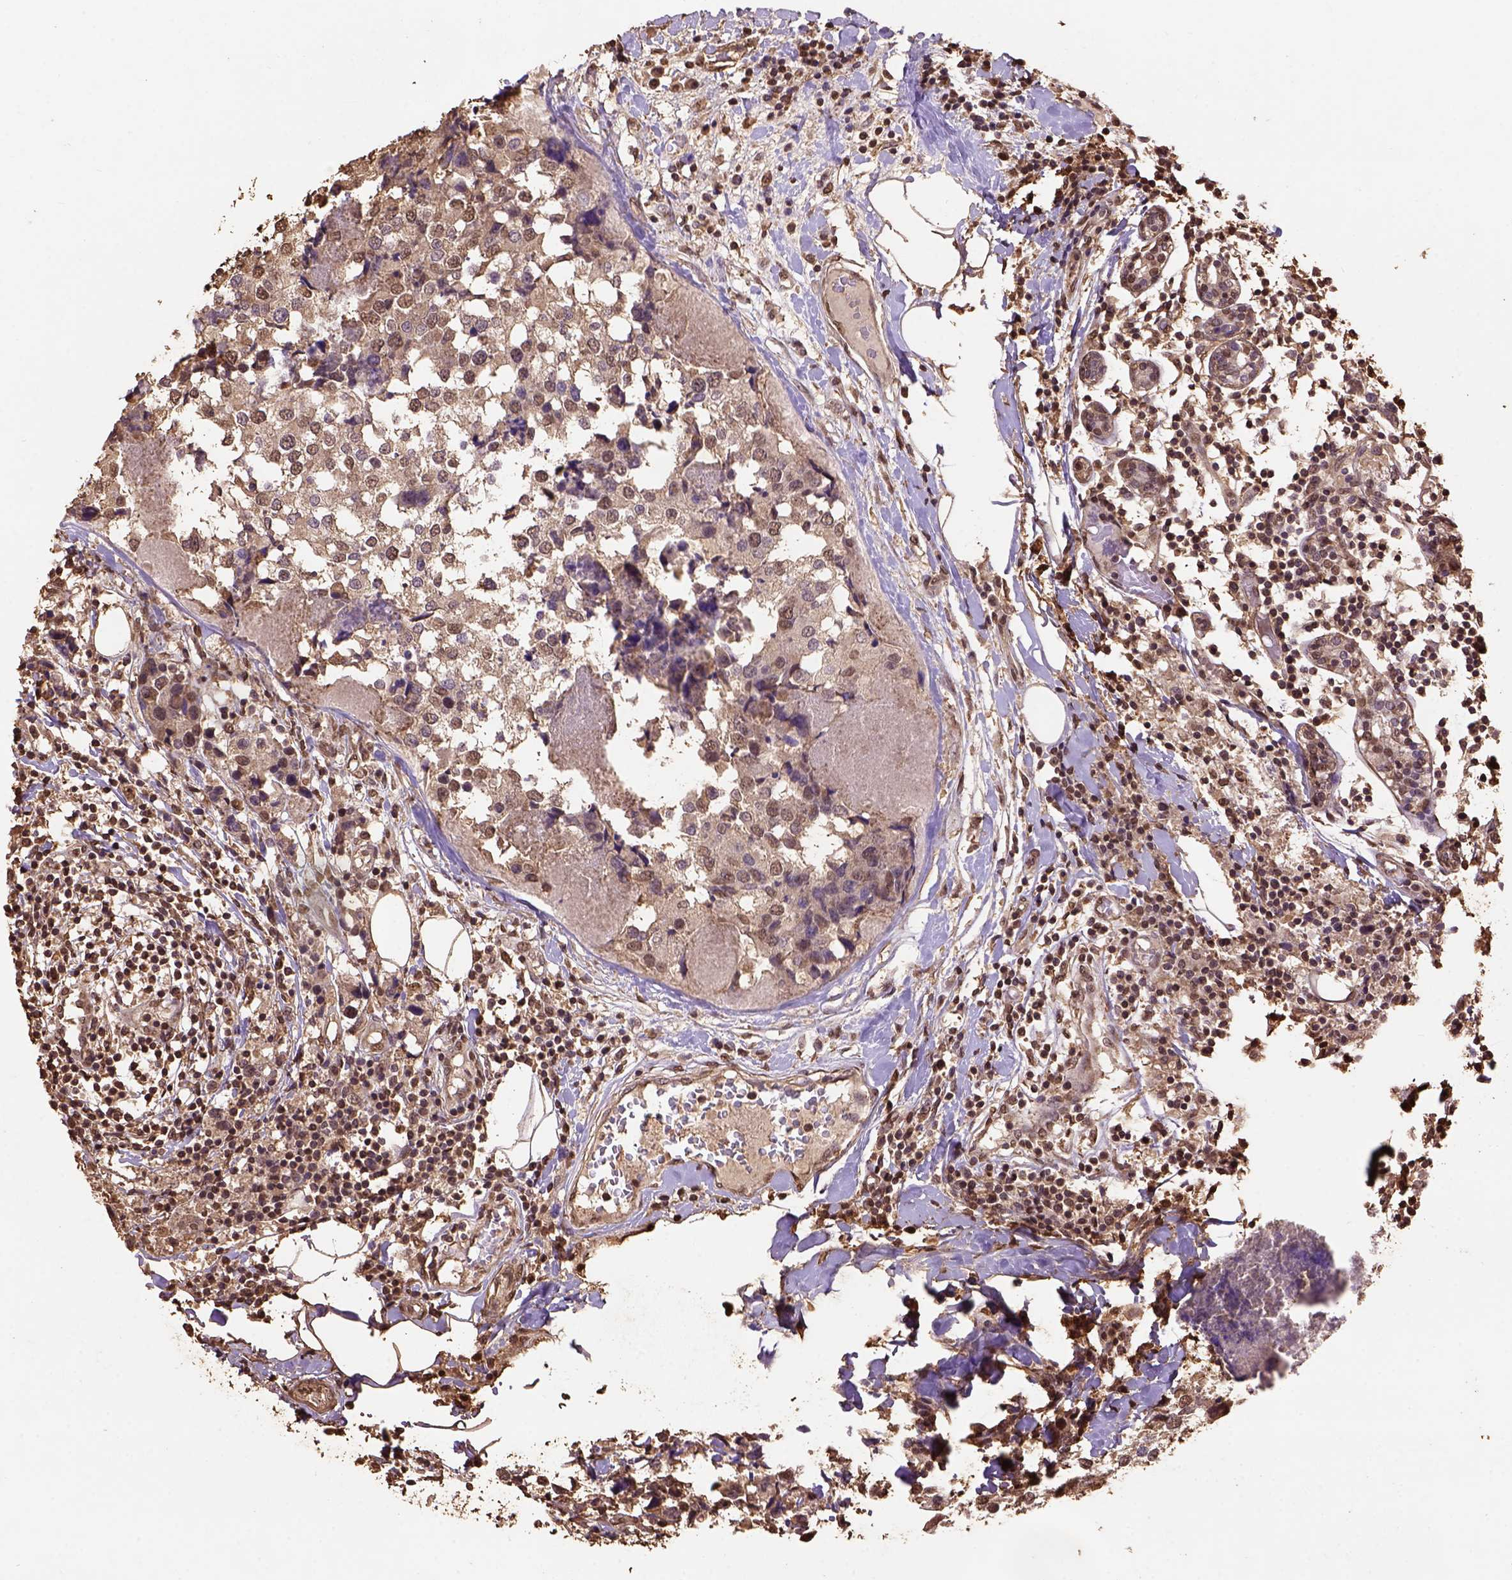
{"staining": {"intensity": "moderate", "quantity": "25%-75%", "location": "nuclear"}, "tissue": "breast cancer", "cell_type": "Tumor cells", "image_type": "cancer", "snomed": [{"axis": "morphology", "description": "Lobular carcinoma"}, {"axis": "topography", "description": "Breast"}], "caption": "Brown immunohistochemical staining in breast cancer shows moderate nuclear expression in about 25%-75% of tumor cells. The staining was performed using DAB (3,3'-diaminobenzidine), with brown indicating positive protein expression. Nuclei are stained blue with hematoxylin.", "gene": "CSTF2T", "patient": {"sex": "female", "age": 59}}